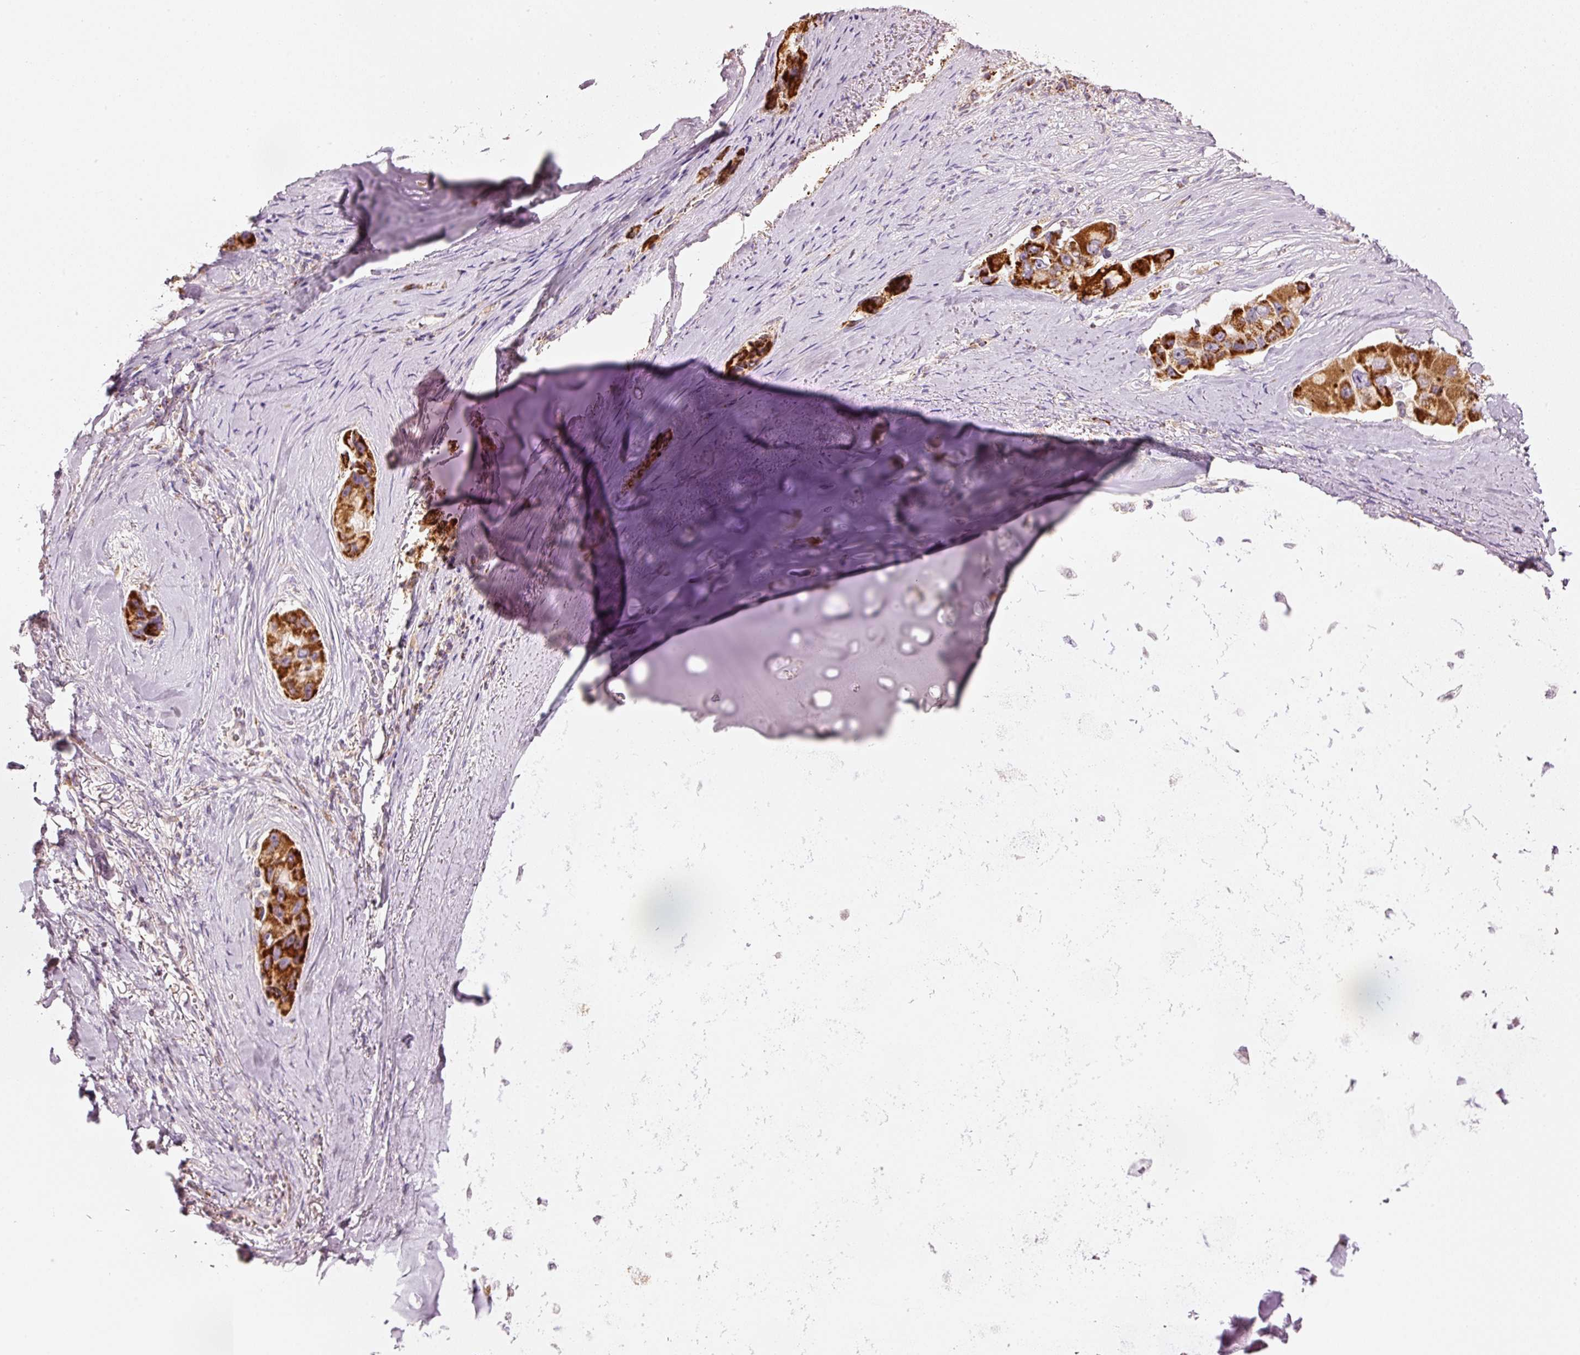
{"staining": {"intensity": "strong", "quantity": ">75%", "location": "cytoplasmic/membranous"}, "tissue": "lung cancer", "cell_type": "Tumor cells", "image_type": "cancer", "snomed": [{"axis": "morphology", "description": "Adenocarcinoma, NOS"}, {"axis": "topography", "description": "Lung"}], "caption": "High-magnification brightfield microscopy of lung cancer stained with DAB (3,3'-diaminobenzidine) (brown) and counterstained with hematoxylin (blue). tumor cells exhibit strong cytoplasmic/membranous positivity is seen in approximately>75% of cells. (Stains: DAB in brown, nuclei in blue, Microscopy: brightfield microscopy at high magnification).", "gene": "C17orf98", "patient": {"sex": "female", "age": 54}}